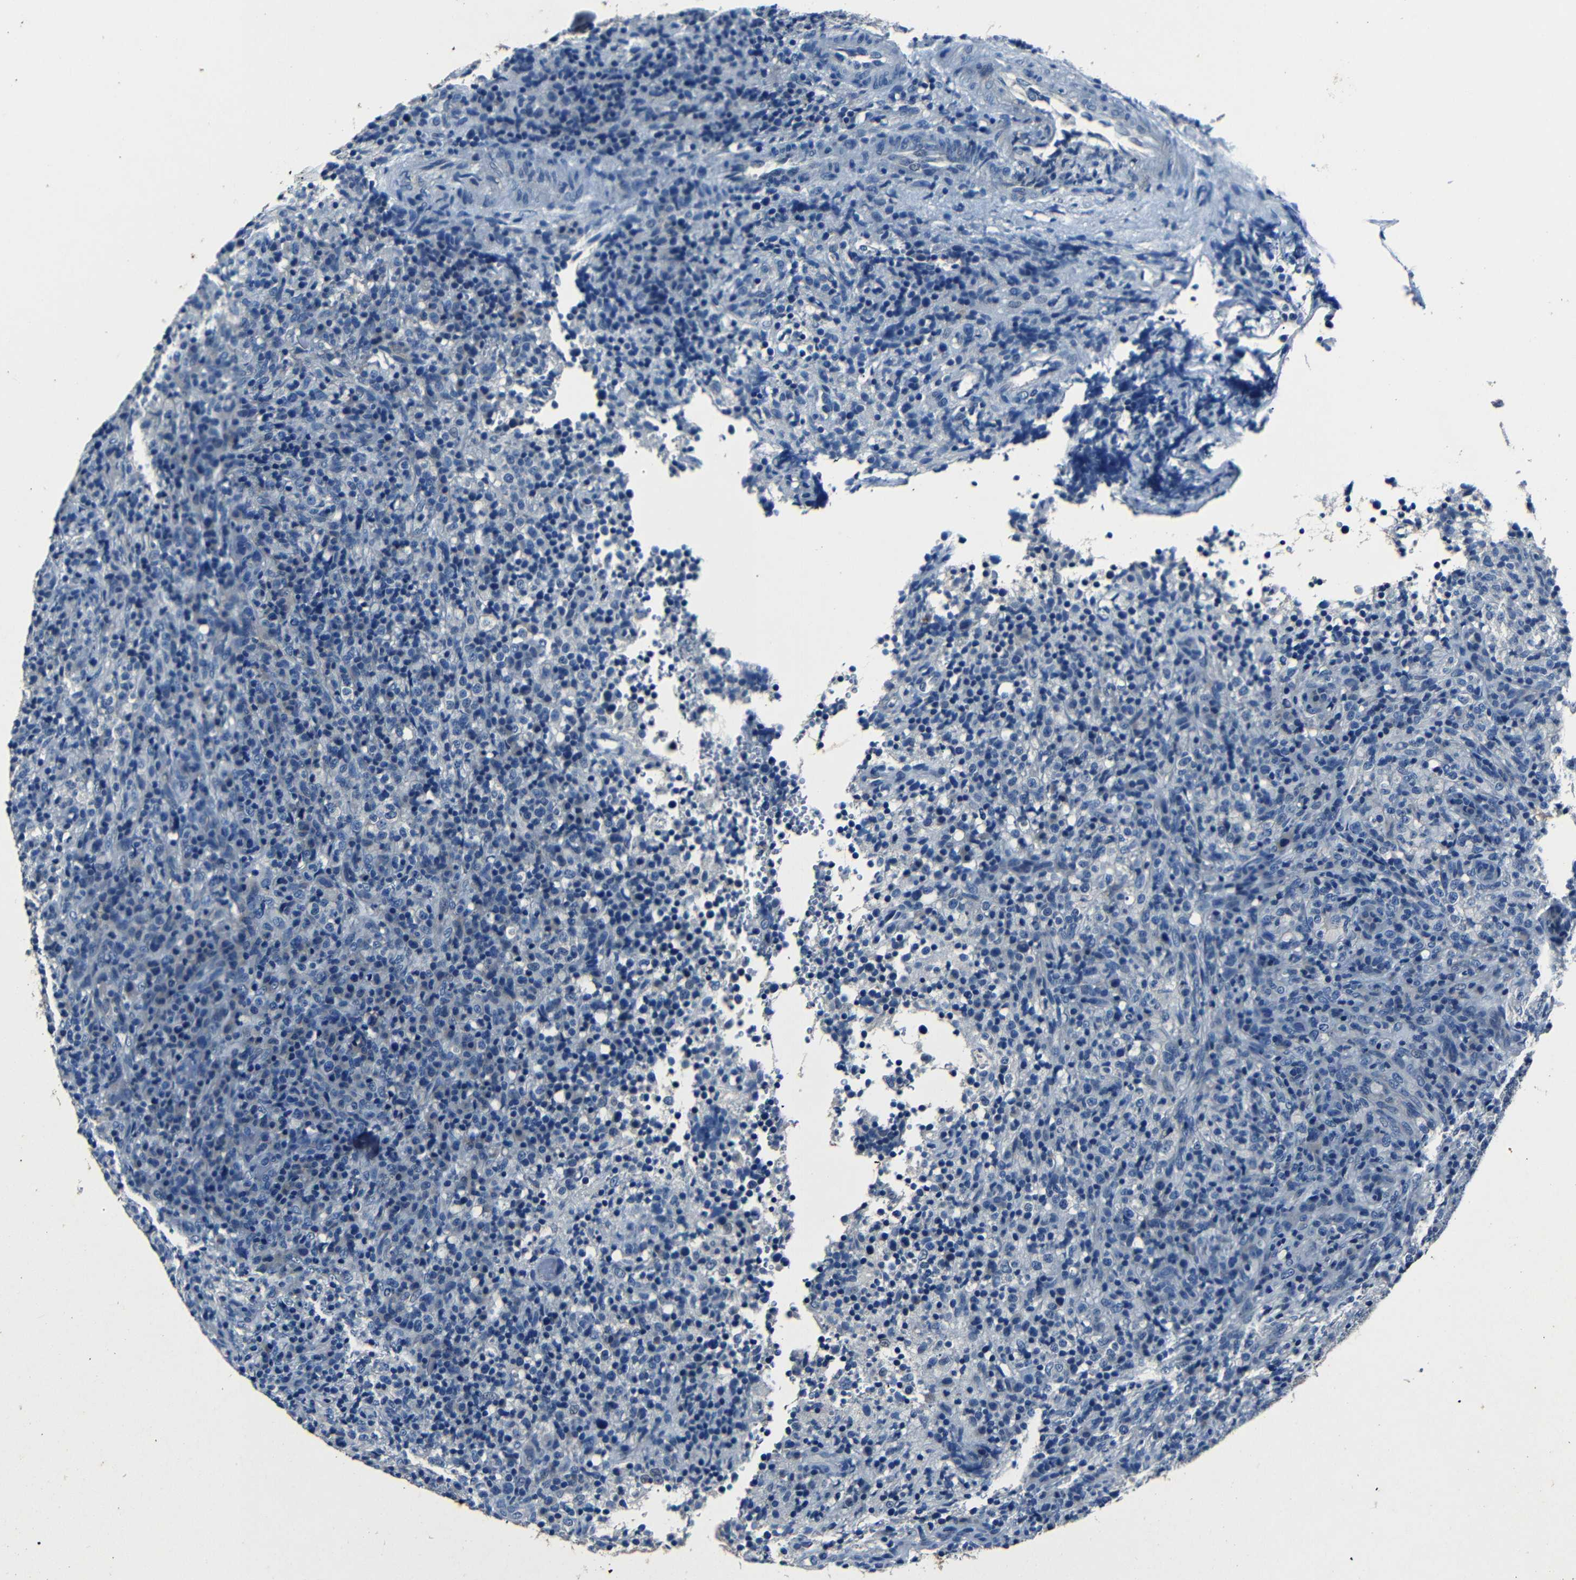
{"staining": {"intensity": "negative", "quantity": "none", "location": "none"}, "tissue": "lymphoma", "cell_type": "Tumor cells", "image_type": "cancer", "snomed": [{"axis": "morphology", "description": "Malignant lymphoma, non-Hodgkin's type, High grade"}, {"axis": "topography", "description": "Lymph node"}], "caption": "There is no significant positivity in tumor cells of lymphoma.", "gene": "NCMAP", "patient": {"sex": "female", "age": 76}}